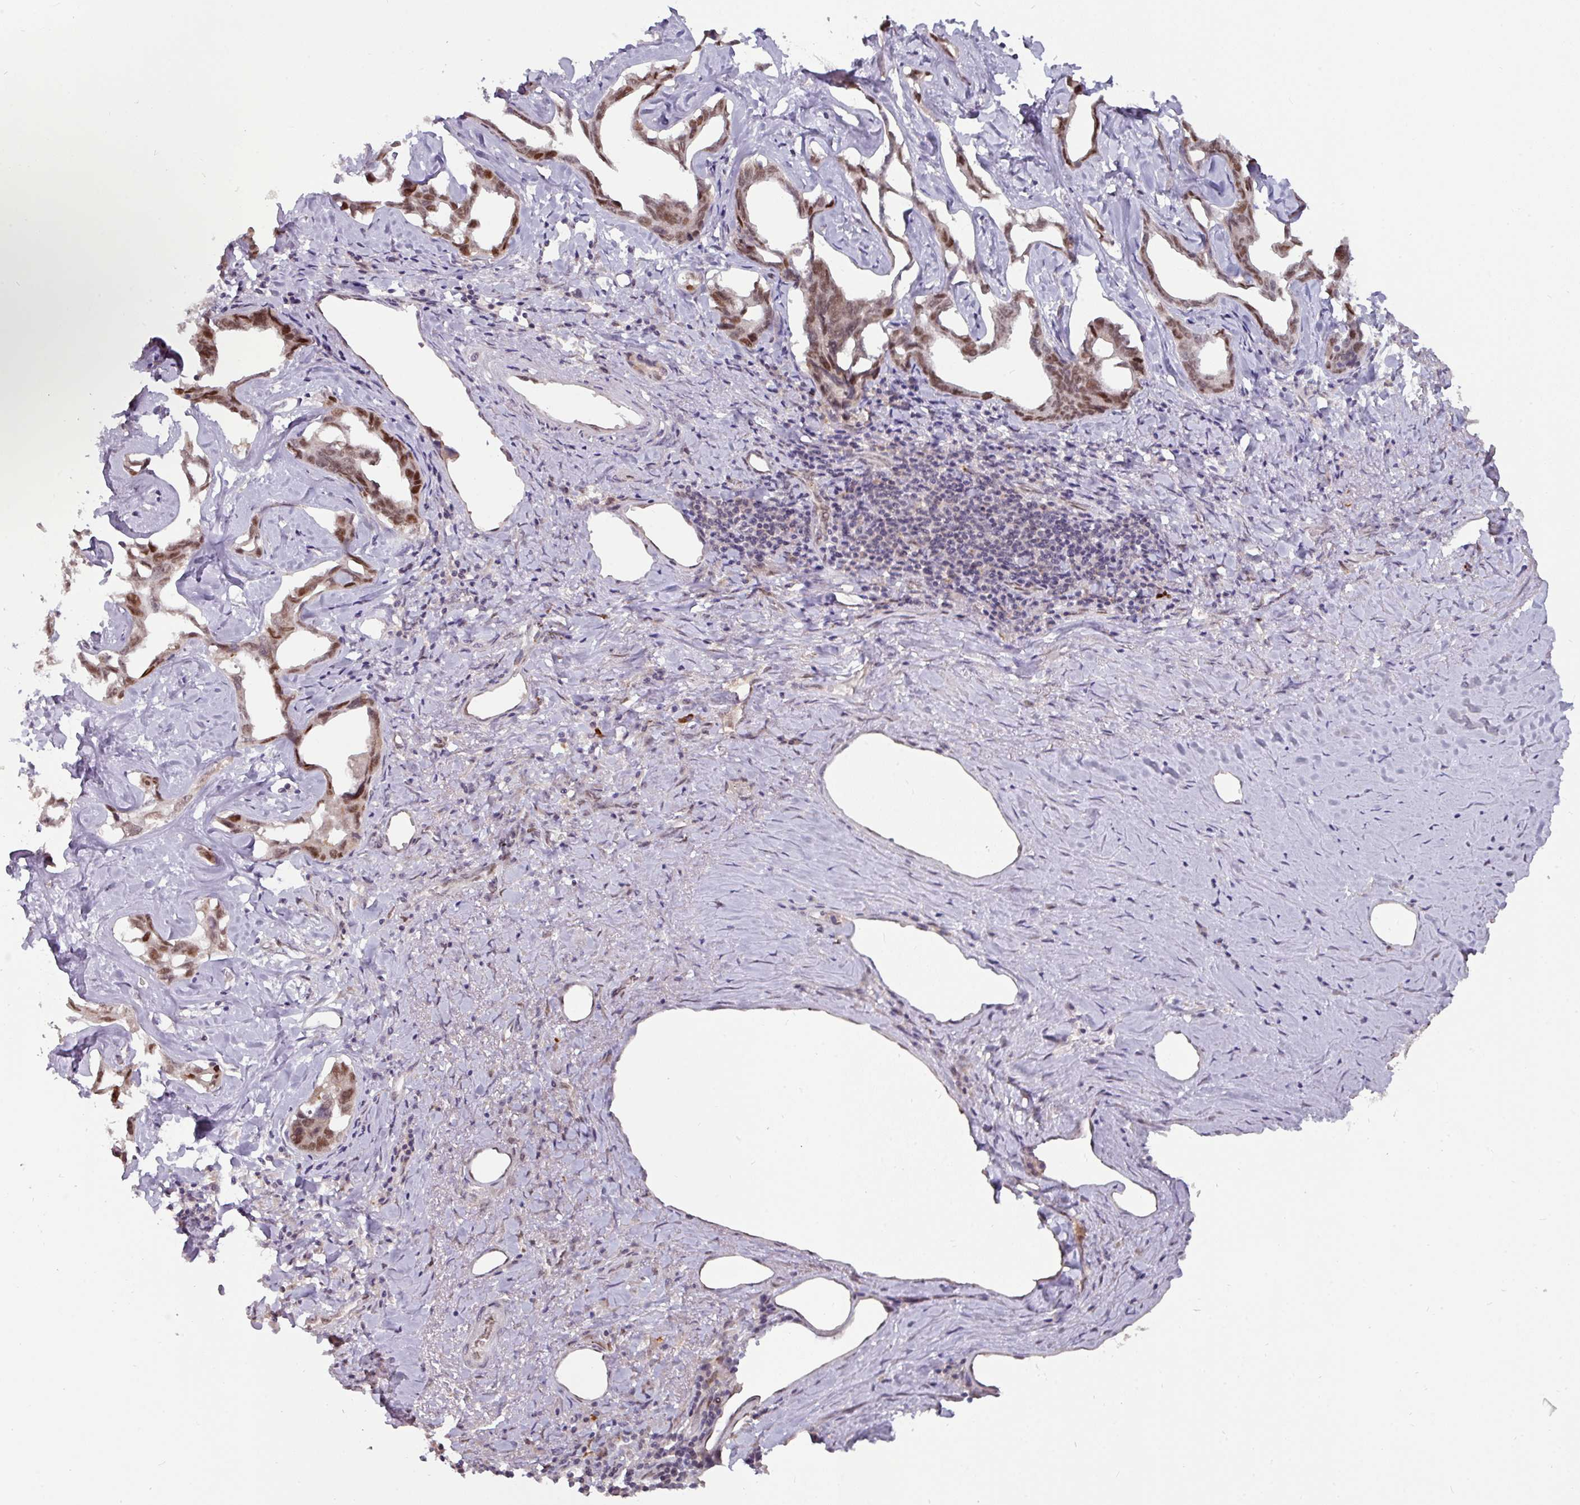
{"staining": {"intensity": "moderate", "quantity": "25%-75%", "location": "cytoplasmic/membranous,nuclear"}, "tissue": "liver cancer", "cell_type": "Tumor cells", "image_type": "cancer", "snomed": [{"axis": "morphology", "description": "Cholangiocarcinoma"}, {"axis": "topography", "description": "Liver"}], "caption": "Immunohistochemical staining of cholangiocarcinoma (liver) shows moderate cytoplasmic/membranous and nuclear protein expression in approximately 25%-75% of tumor cells. (Brightfield microscopy of DAB IHC at high magnification).", "gene": "SWSAP1", "patient": {"sex": "male", "age": 59}}